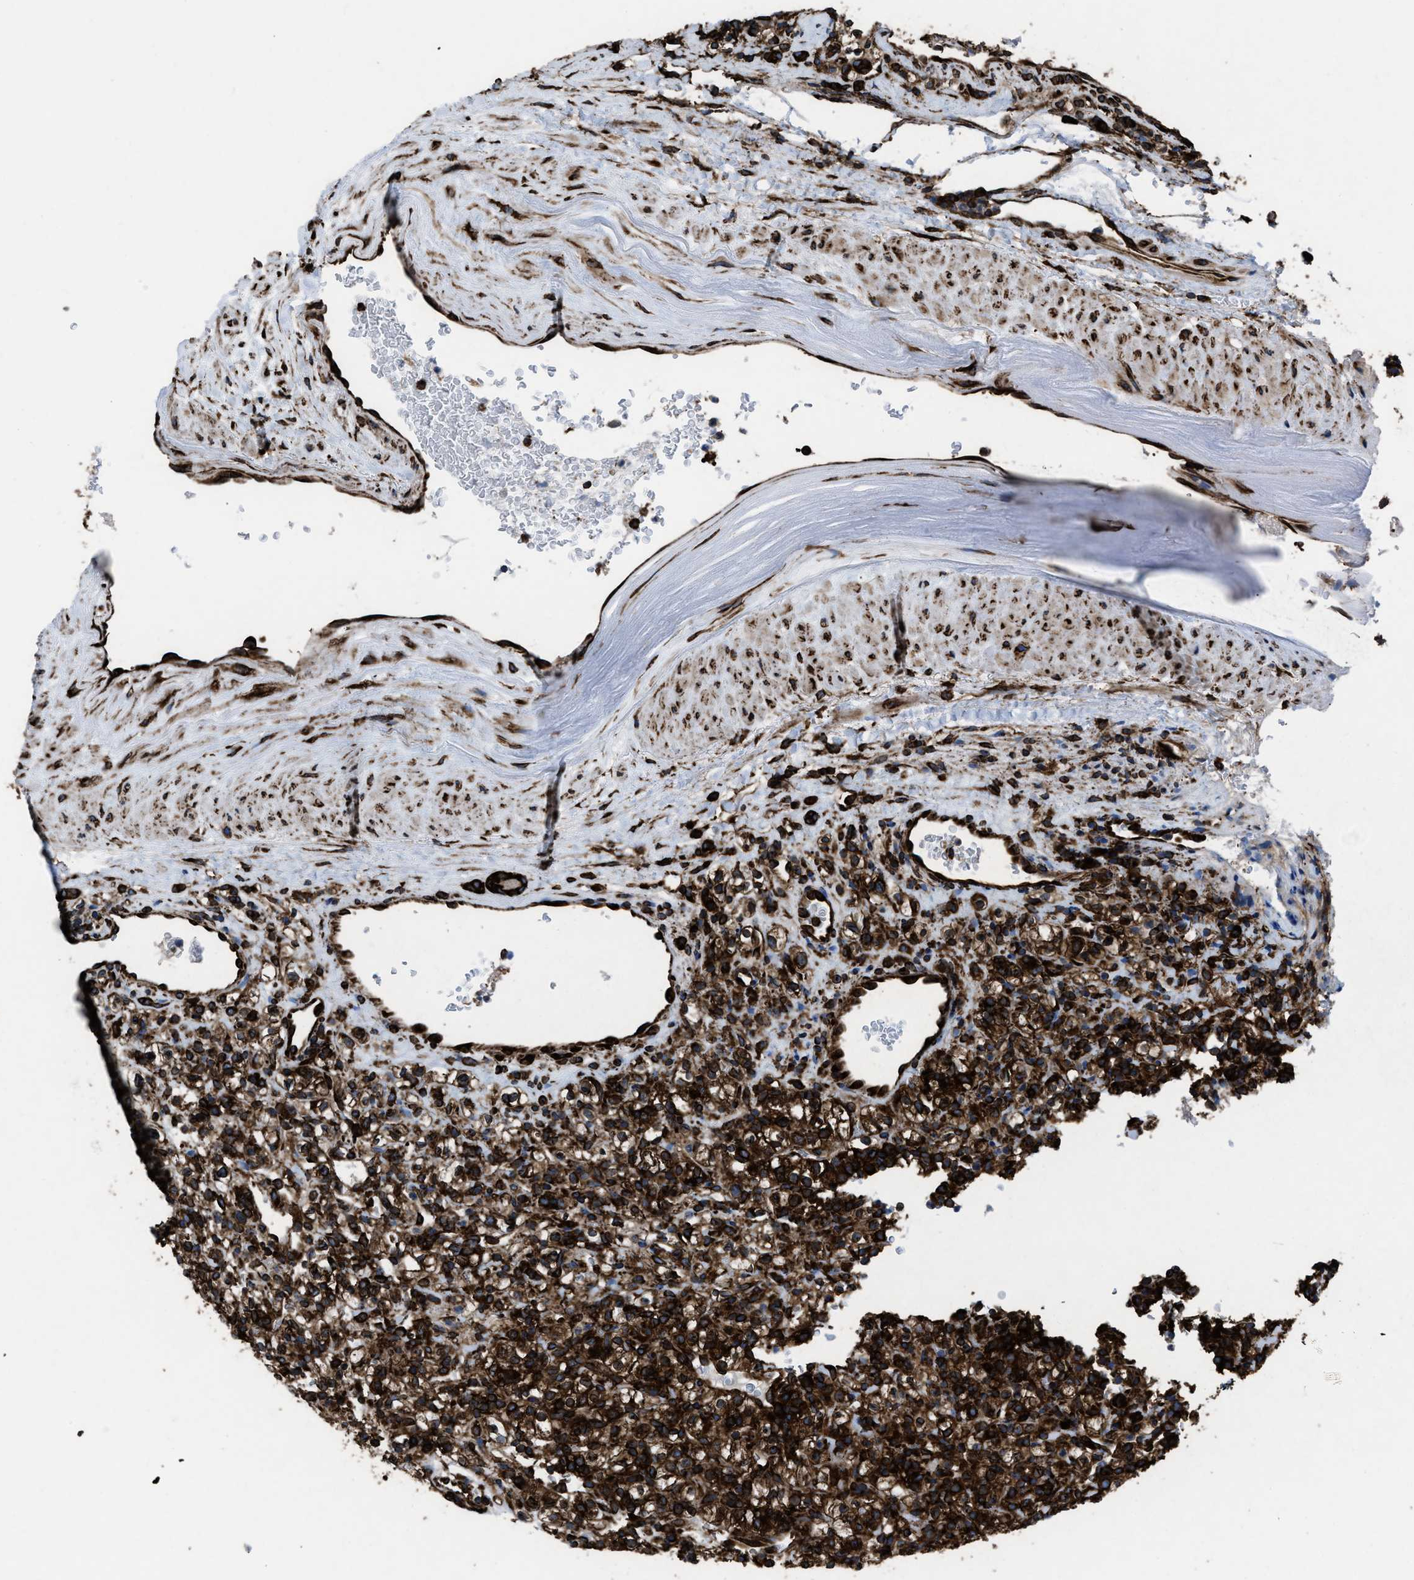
{"staining": {"intensity": "strong", "quantity": ">75%", "location": "cytoplasmic/membranous"}, "tissue": "renal cancer", "cell_type": "Tumor cells", "image_type": "cancer", "snomed": [{"axis": "morphology", "description": "Normal tissue, NOS"}, {"axis": "morphology", "description": "Adenocarcinoma, NOS"}, {"axis": "topography", "description": "Kidney"}], "caption": "IHC of human adenocarcinoma (renal) exhibits high levels of strong cytoplasmic/membranous expression in approximately >75% of tumor cells. (DAB (3,3'-diaminobenzidine) IHC, brown staining for protein, blue staining for nuclei).", "gene": "CAPRIN1", "patient": {"sex": "female", "age": 72}}